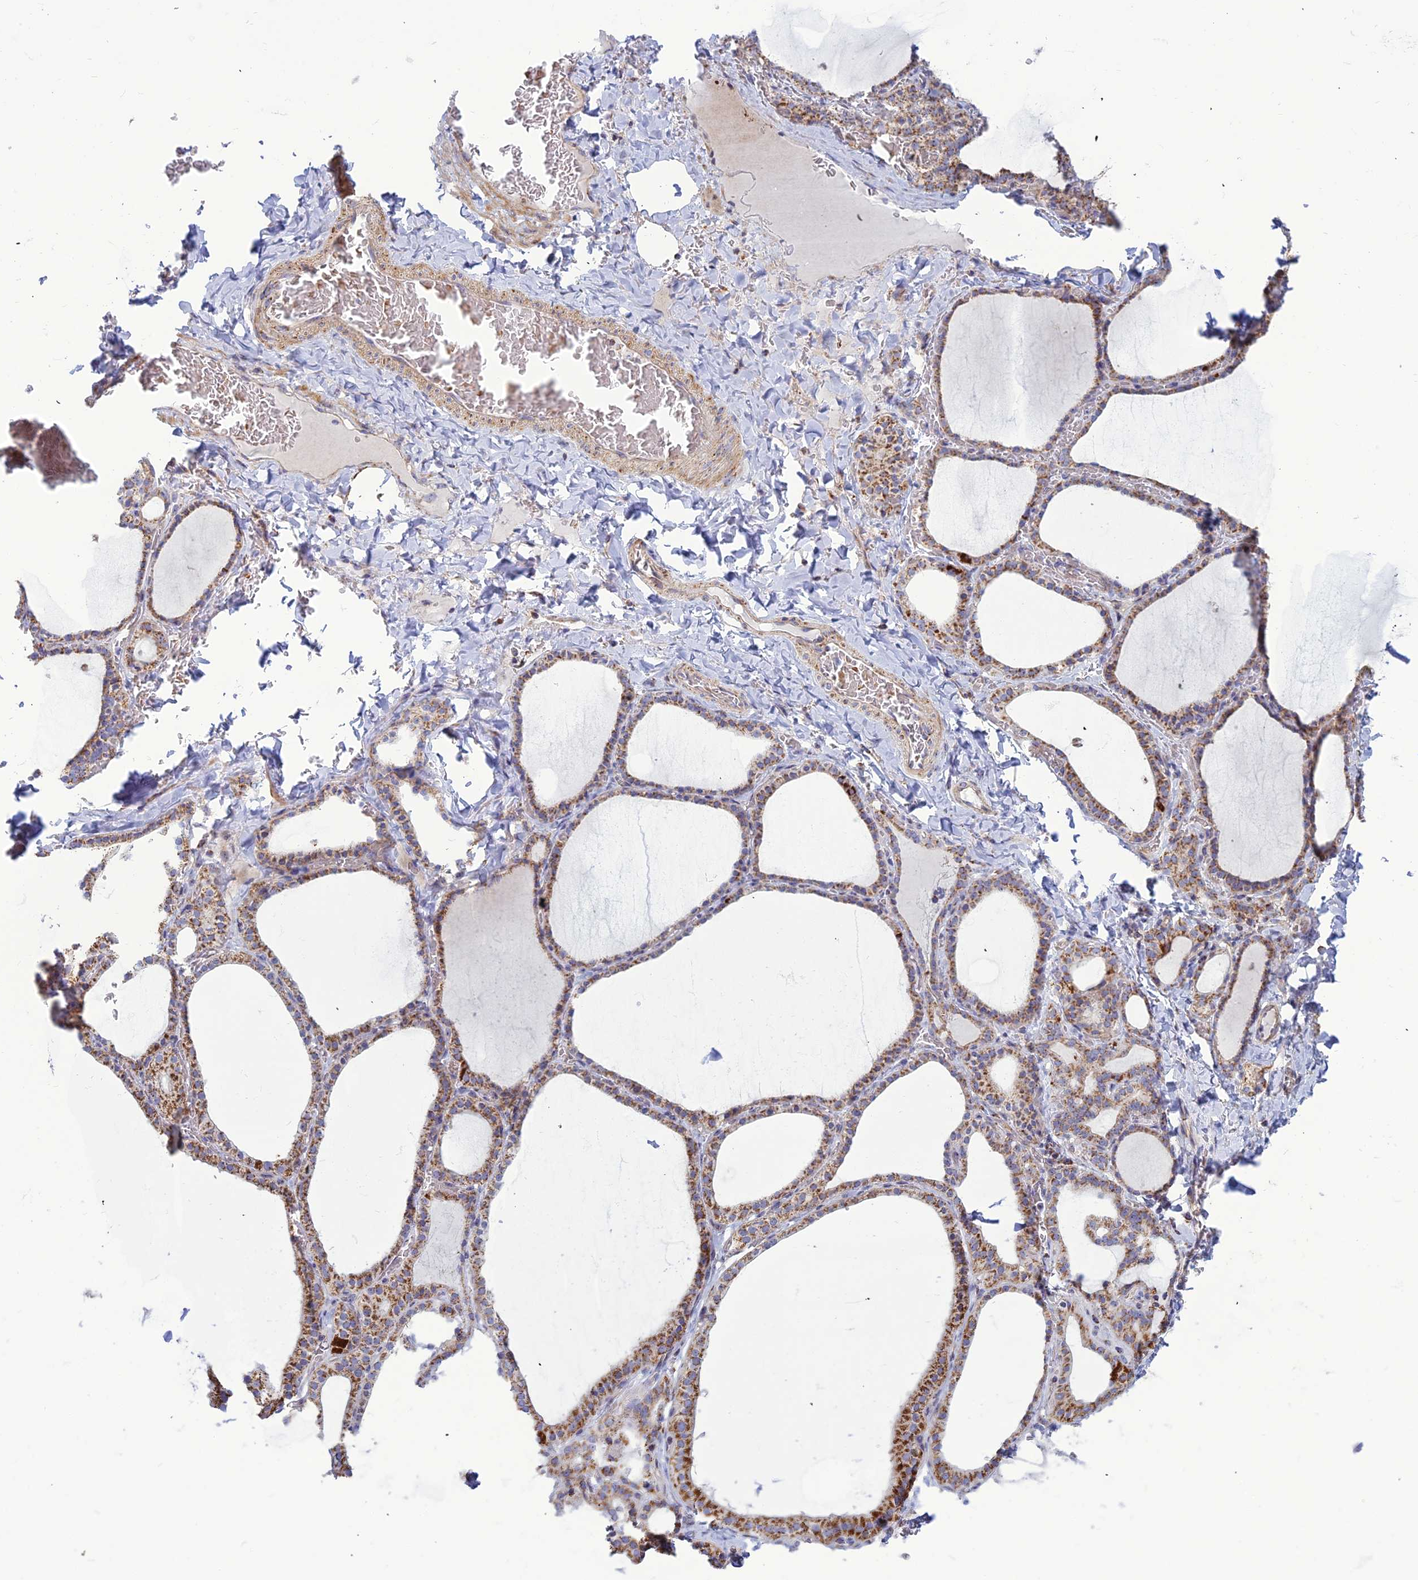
{"staining": {"intensity": "moderate", "quantity": ">75%", "location": "cytoplasmic/membranous"}, "tissue": "thyroid gland", "cell_type": "Glandular cells", "image_type": "normal", "snomed": [{"axis": "morphology", "description": "Normal tissue, NOS"}, {"axis": "topography", "description": "Thyroid gland"}], "caption": "Immunohistochemistry photomicrograph of benign thyroid gland stained for a protein (brown), which shows medium levels of moderate cytoplasmic/membranous expression in about >75% of glandular cells.", "gene": "SLC35F4", "patient": {"sex": "female", "age": 39}}